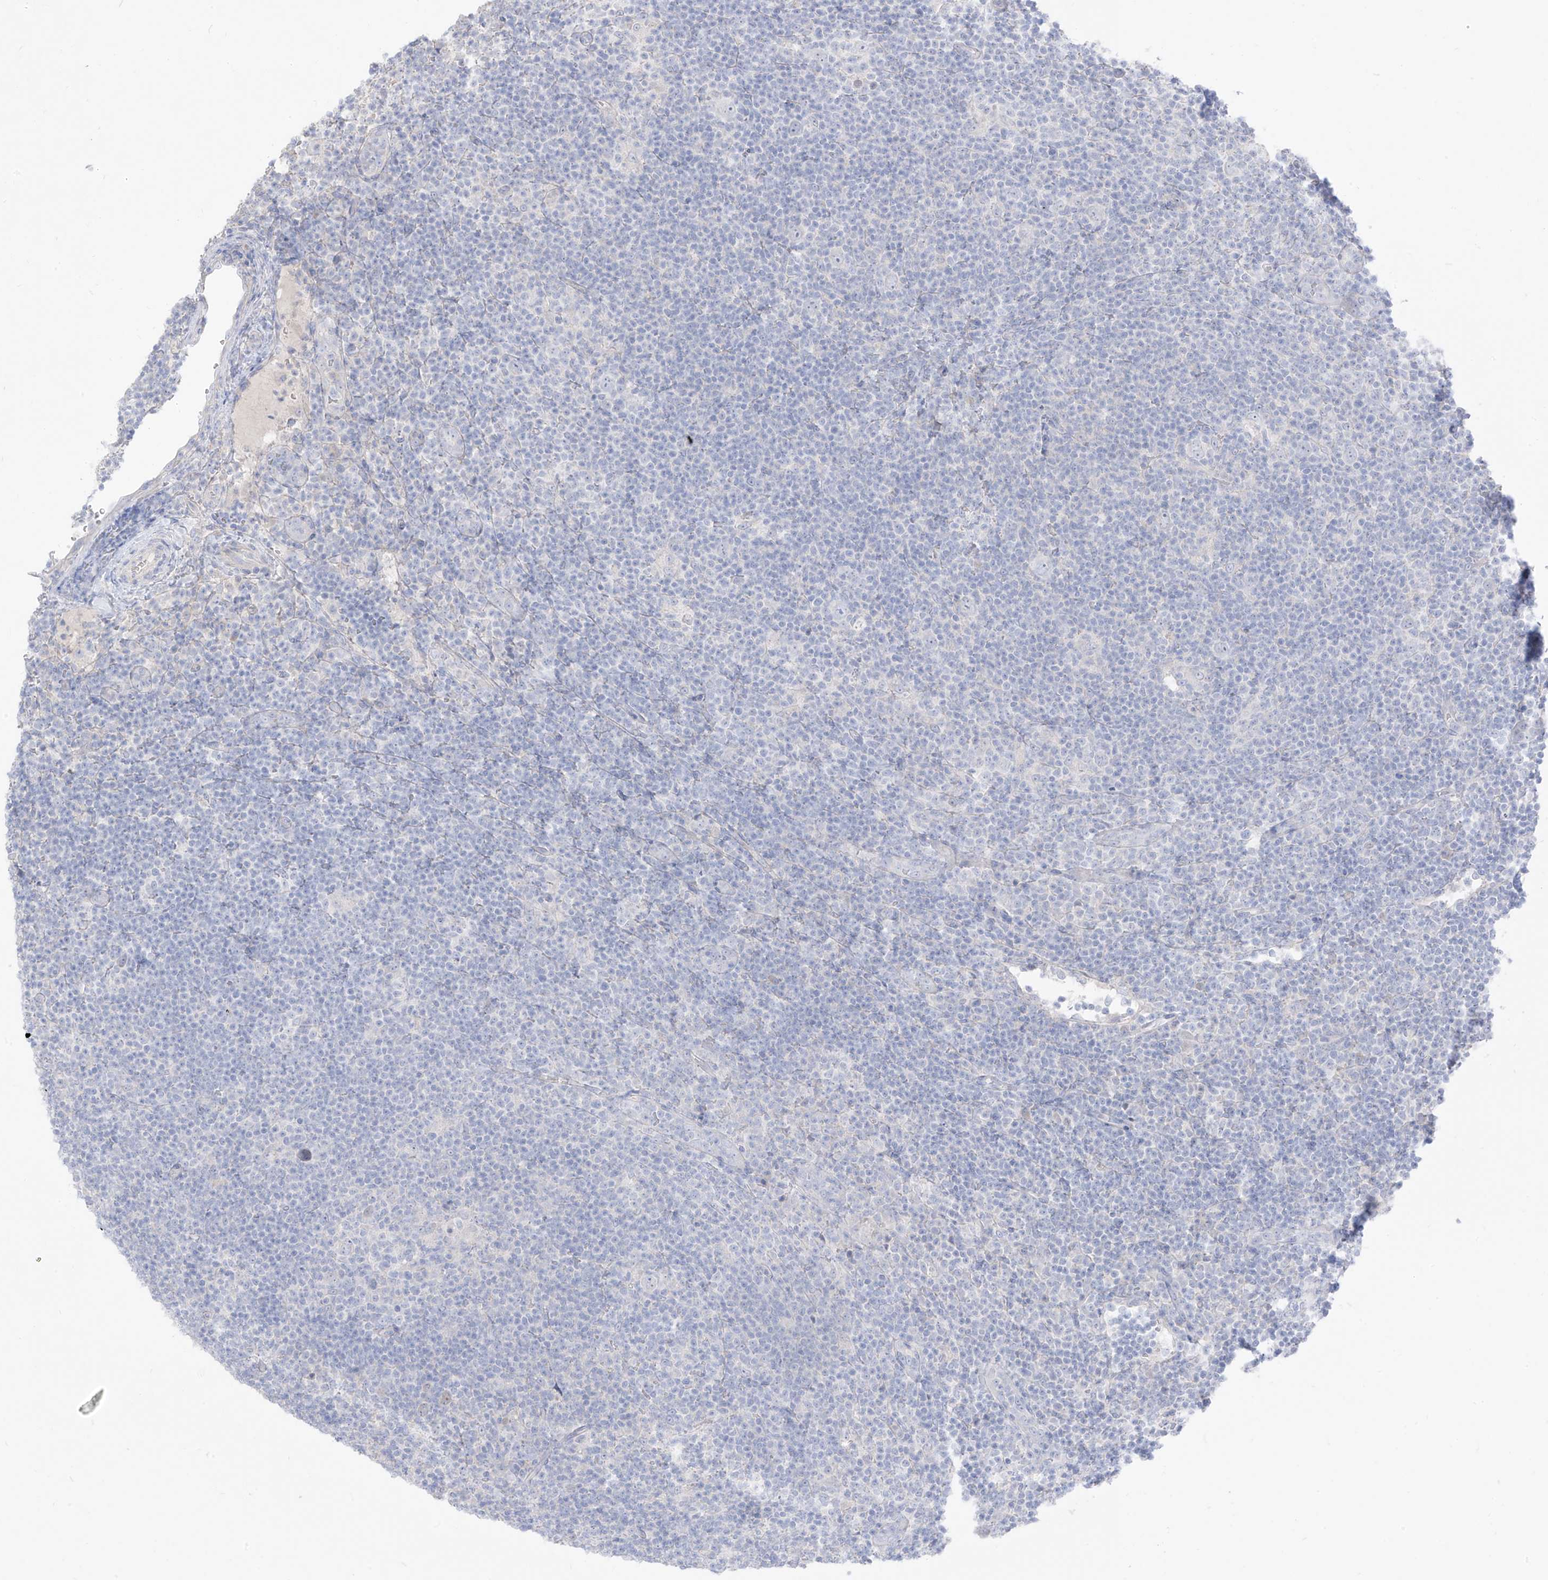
{"staining": {"intensity": "negative", "quantity": "none", "location": "none"}, "tissue": "lymphoma", "cell_type": "Tumor cells", "image_type": "cancer", "snomed": [{"axis": "morphology", "description": "Hodgkin's disease, NOS"}, {"axis": "topography", "description": "Lymph node"}], "caption": "Human Hodgkin's disease stained for a protein using IHC displays no staining in tumor cells.", "gene": "ARHGEF40", "patient": {"sex": "female", "age": 57}}